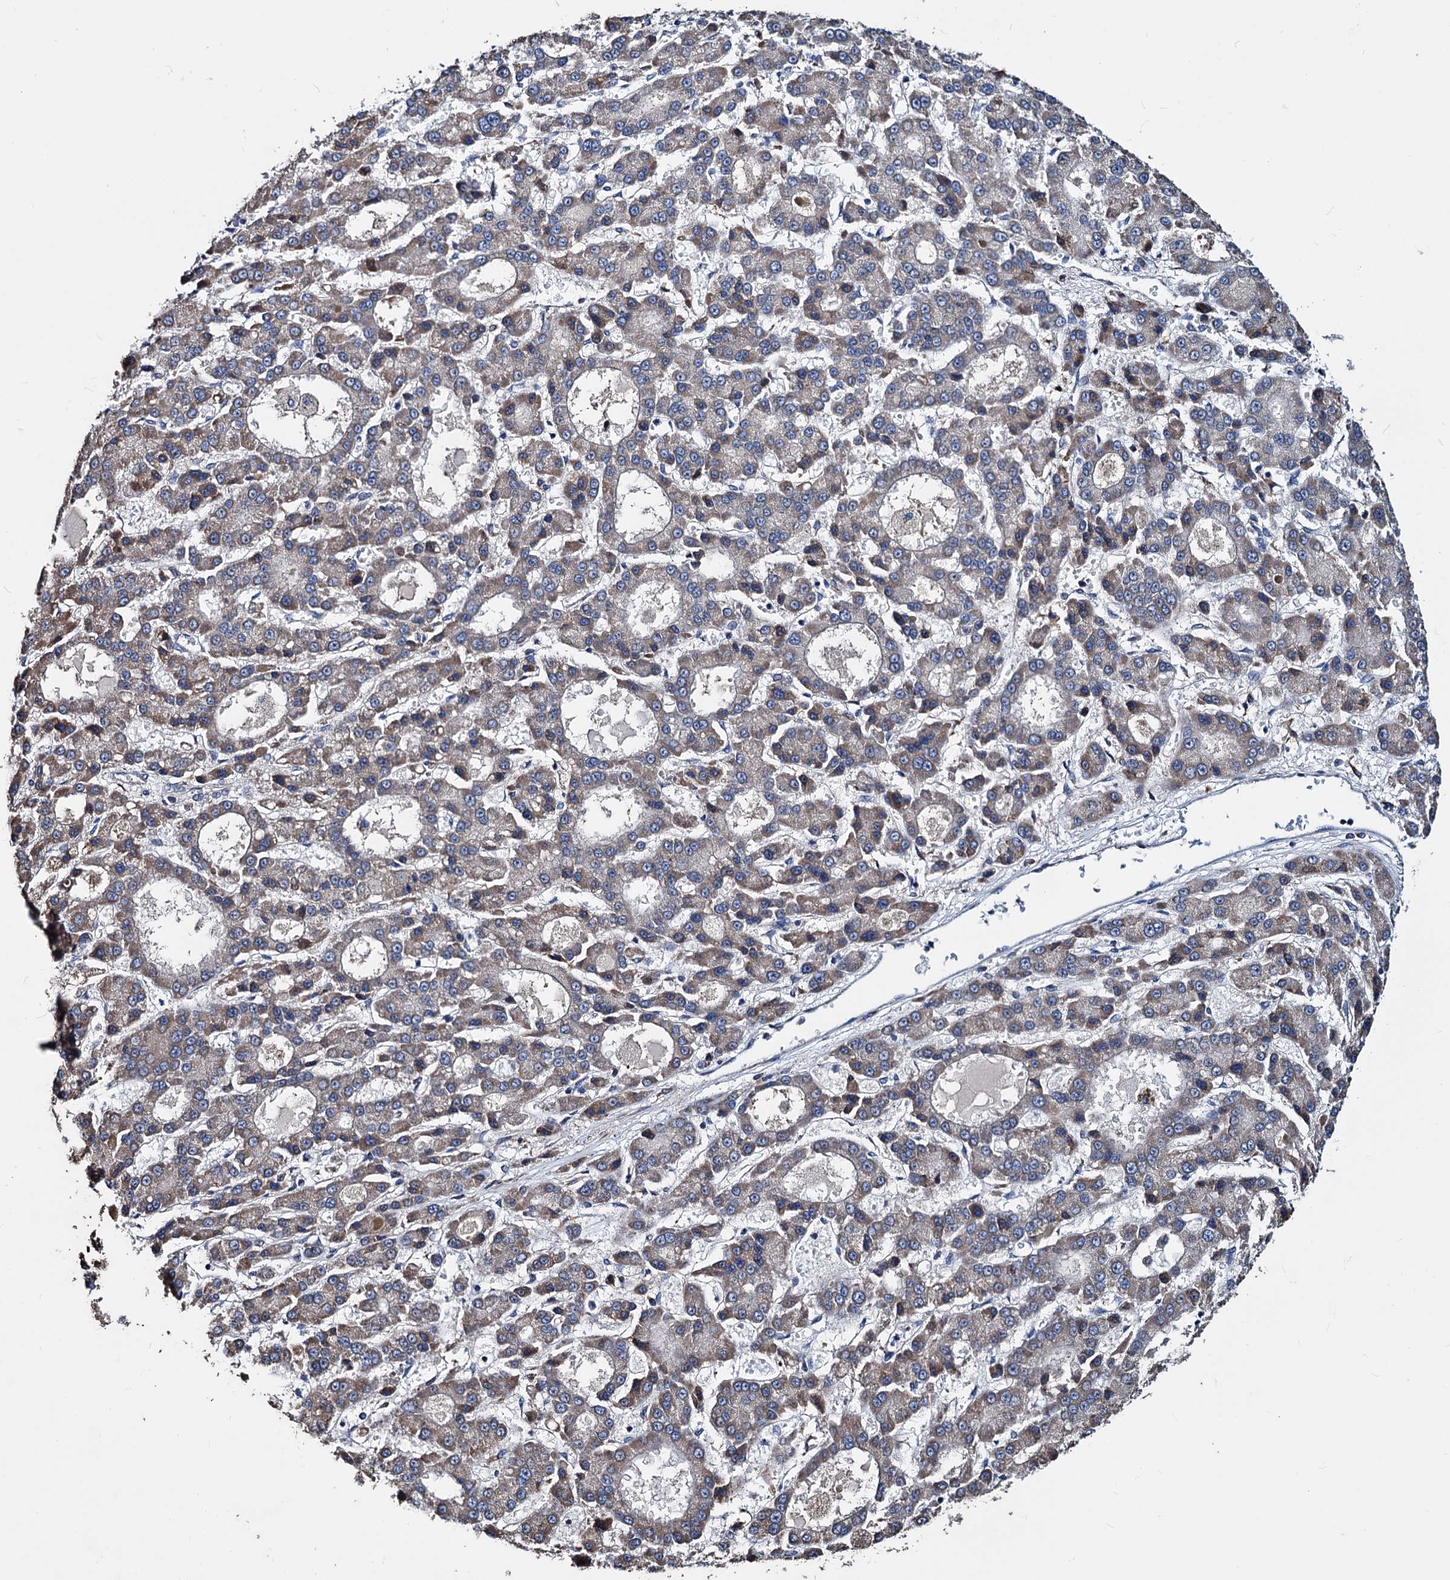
{"staining": {"intensity": "weak", "quantity": ">75%", "location": "cytoplasmic/membranous"}, "tissue": "liver cancer", "cell_type": "Tumor cells", "image_type": "cancer", "snomed": [{"axis": "morphology", "description": "Carcinoma, Hepatocellular, NOS"}, {"axis": "topography", "description": "Liver"}], "caption": "Protein analysis of liver cancer tissue exhibits weak cytoplasmic/membranous expression in about >75% of tumor cells.", "gene": "AKAP11", "patient": {"sex": "male", "age": 70}}